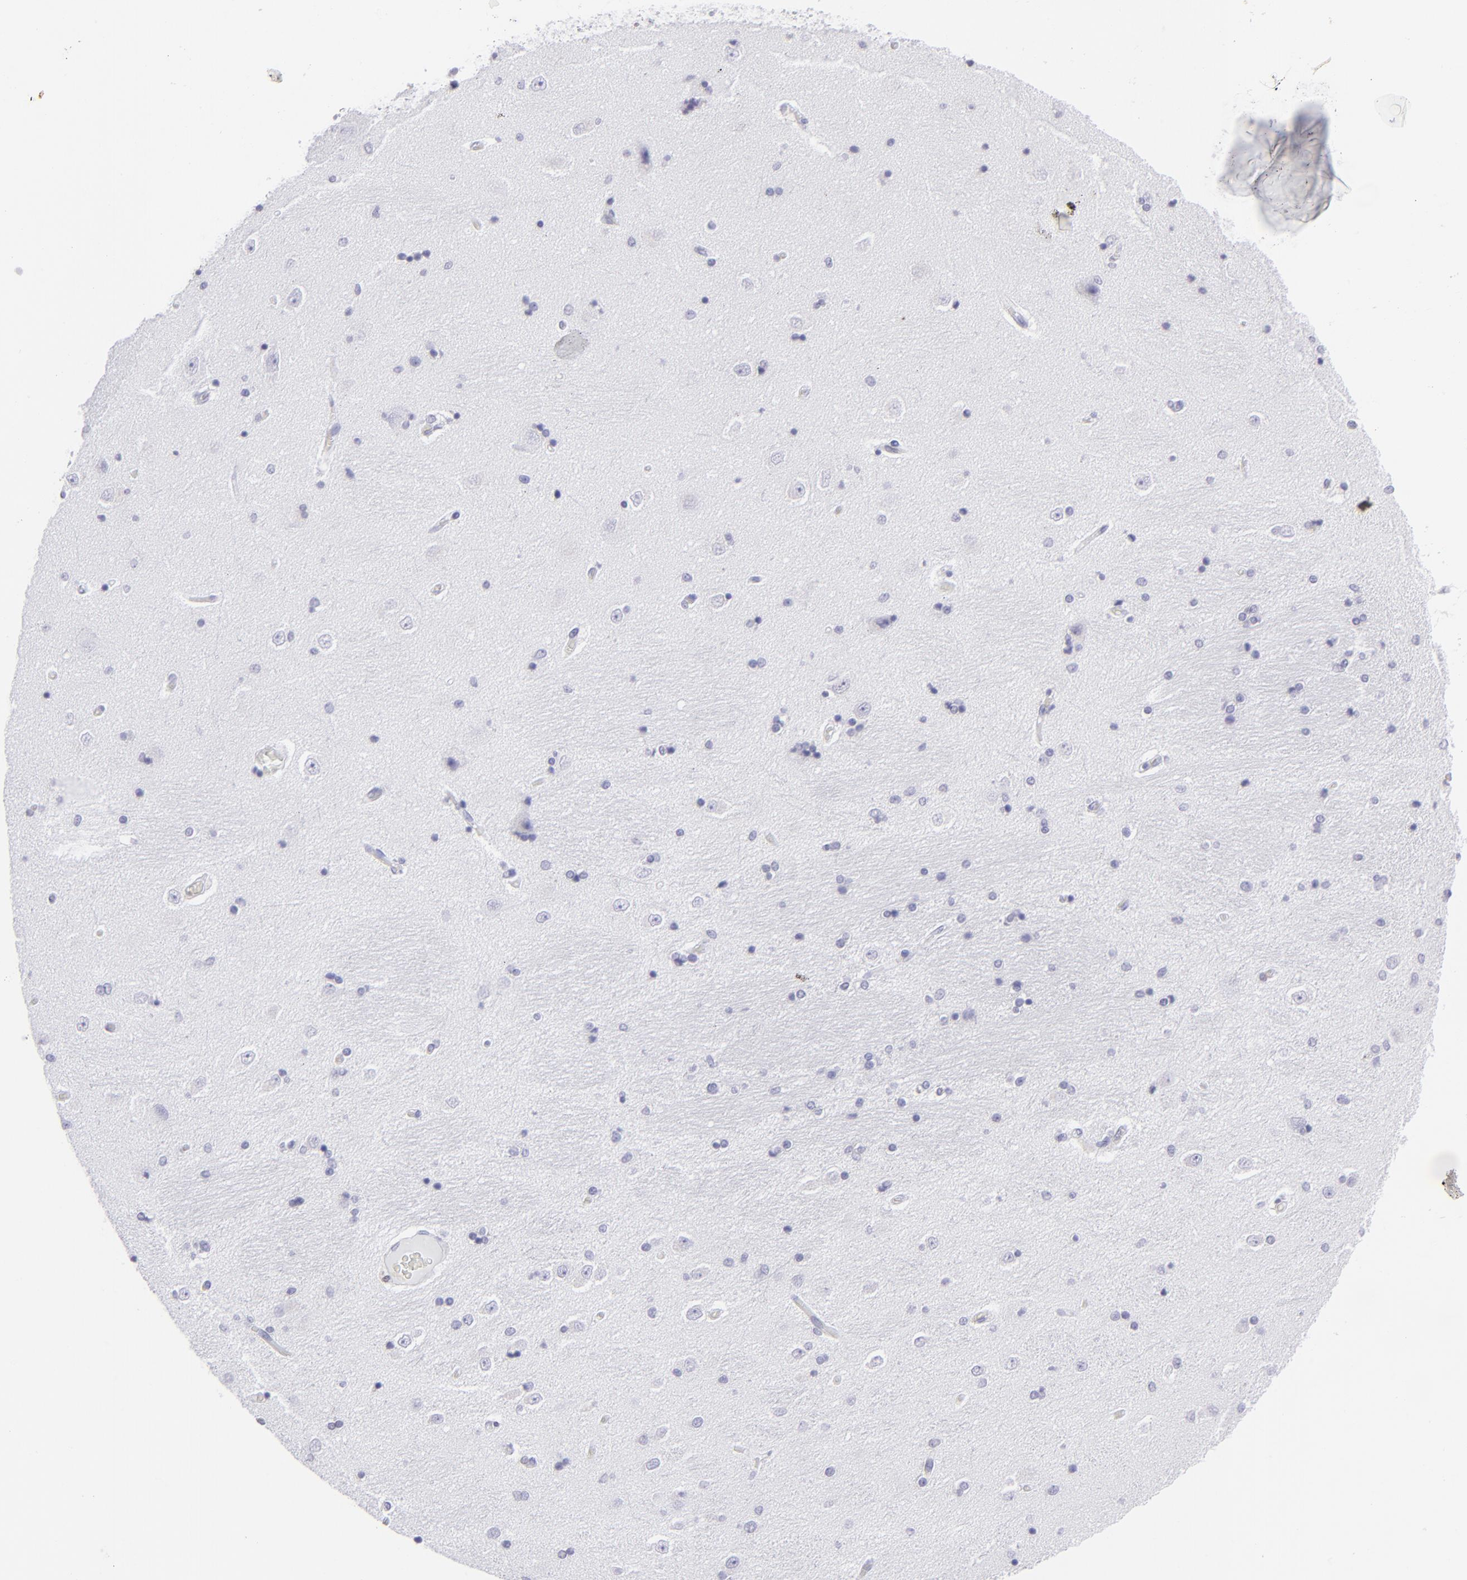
{"staining": {"intensity": "negative", "quantity": "none", "location": "none"}, "tissue": "hippocampus", "cell_type": "Glial cells", "image_type": "normal", "snomed": [{"axis": "morphology", "description": "Normal tissue, NOS"}, {"axis": "topography", "description": "Hippocampus"}], "caption": "Hippocampus was stained to show a protein in brown. There is no significant expression in glial cells. (DAB IHC with hematoxylin counter stain).", "gene": "MITF", "patient": {"sex": "female", "age": 54}}